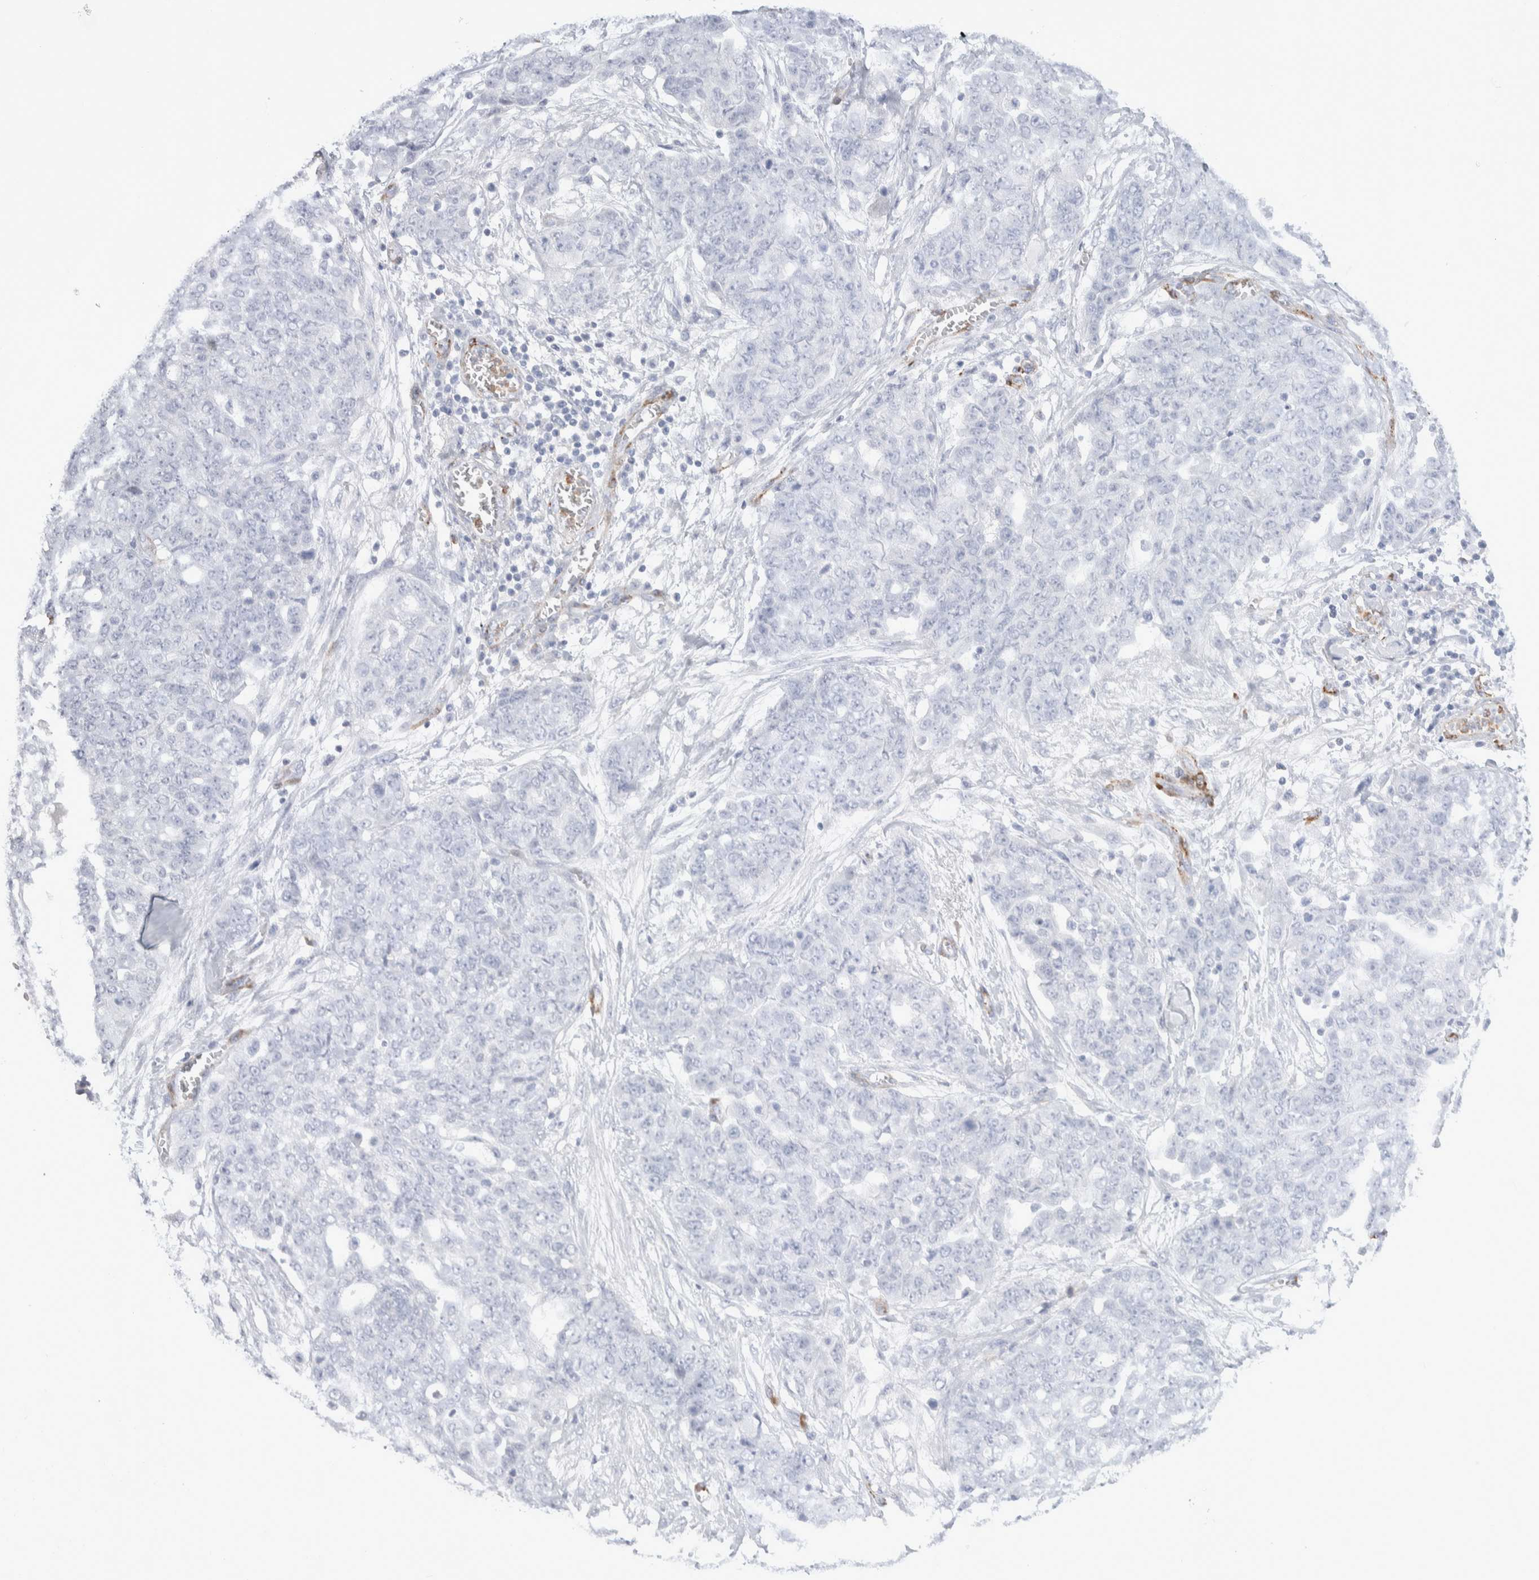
{"staining": {"intensity": "negative", "quantity": "none", "location": "none"}, "tissue": "ovarian cancer", "cell_type": "Tumor cells", "image_type": "cancer", "snomed": [{"axis": "morphology", "description": "Cystadenocarcinoma, serous, NOS"}, {"axis": "topography", "description": "Soft tissue"}, {"axis": "topography", "description": "Ovary"}], "caption": "Human serous cystadenocarcinoma (ovarian) stained for a protein using immunohistochemistry demonstrates no staining in tumor cells.", "gene": "SEPTIN4", "patient": {"sex": "female", "age": 57}}